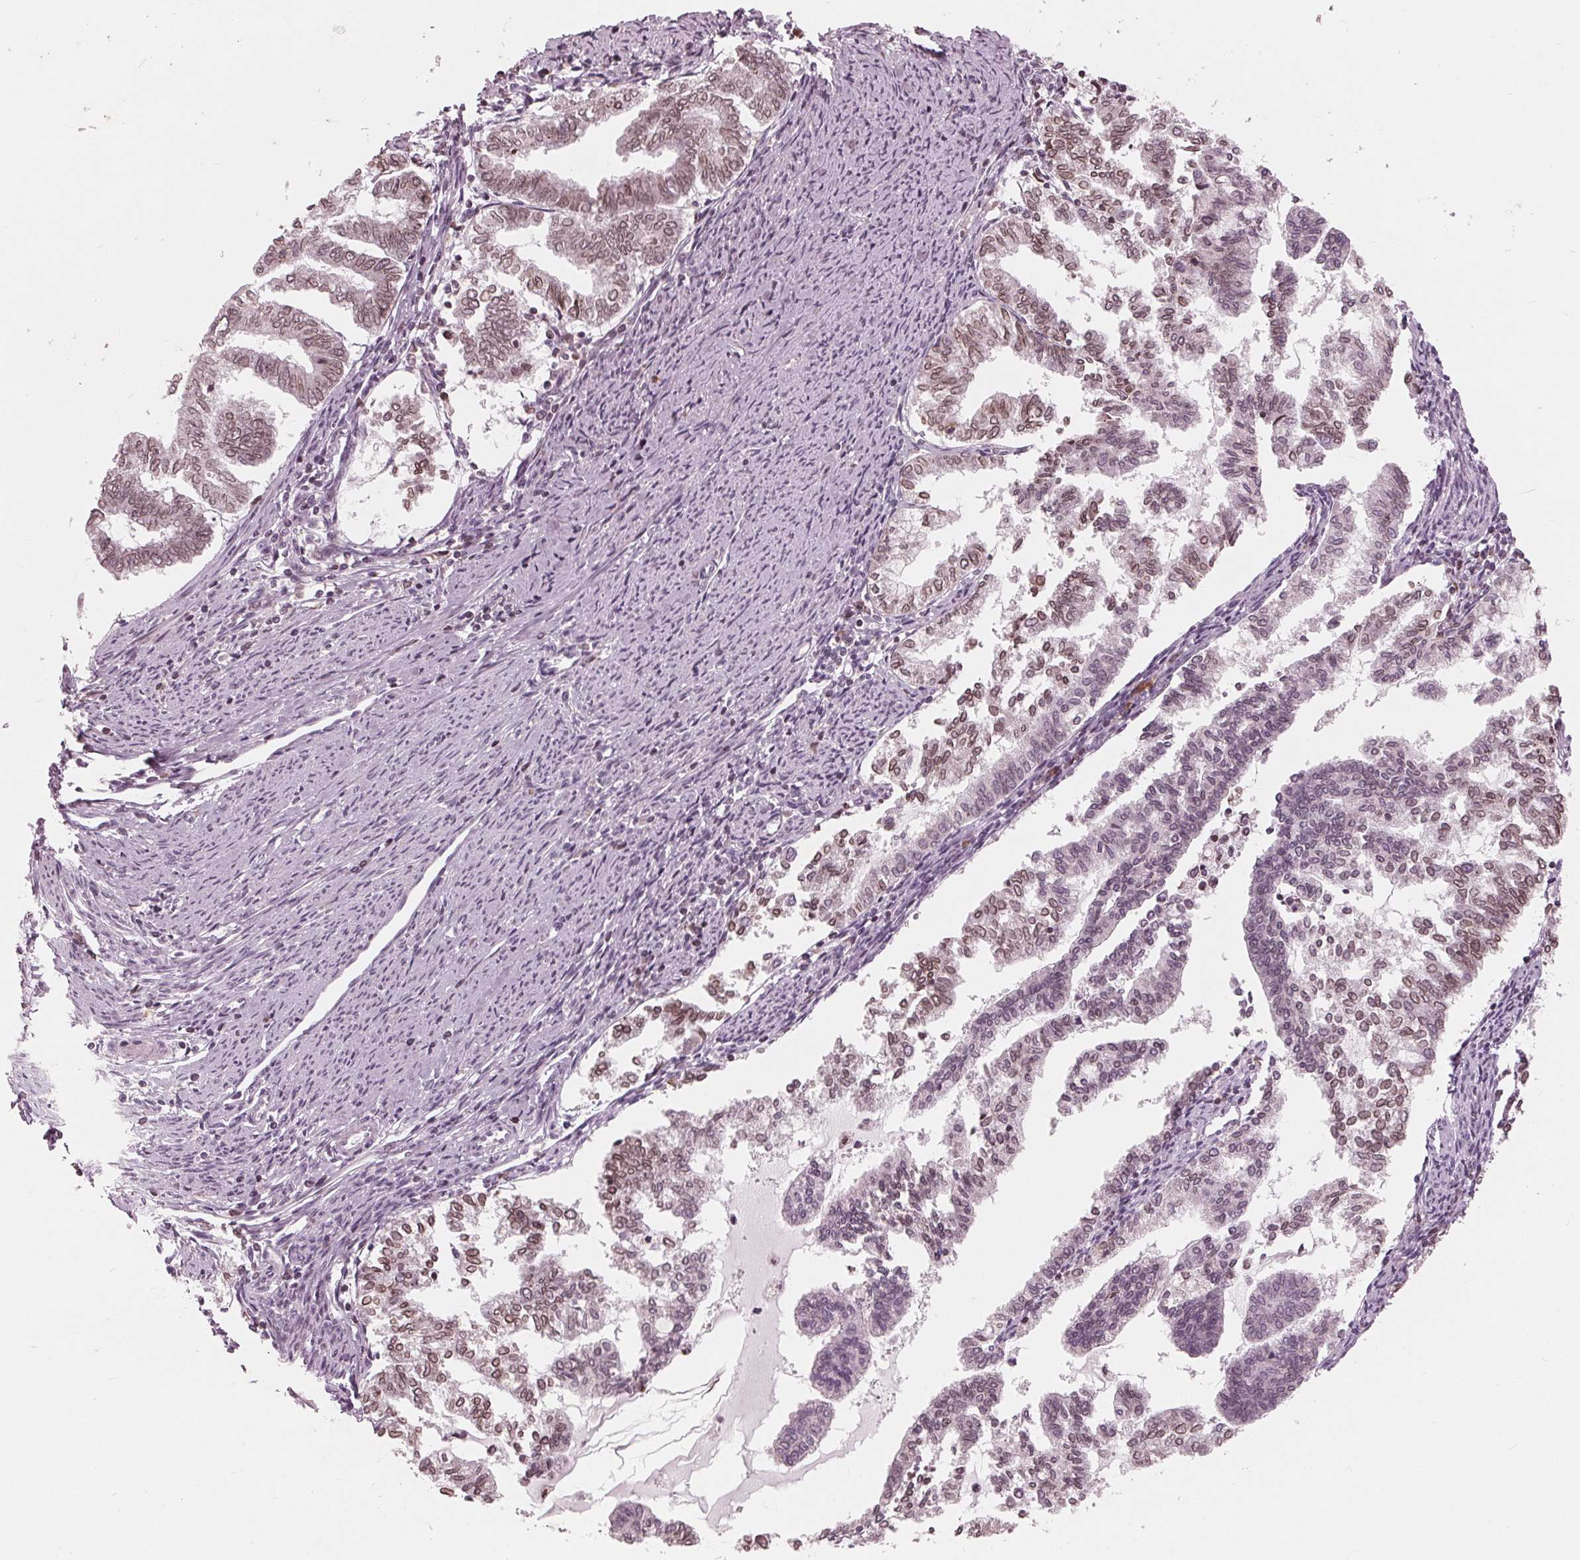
{"staining": {"intensity": "moderate", "quantity": ">75%", "location": "cytoplasmic/membranous,nuclear"}, "tissue": "endometrial cancer", "cell_type": "Tumor cells", "image_type": "cancer", "snomed": [{"axis": "morphology", "description": "Adenocarcinoma, NOS"}, {"axis": "topography", "description": "Endometrium"}], "caption": "Adenocarcinoma (endometrial) stained with a brown dye reveals moderate cytoplasmic/membranous and nuclear positive staining in about >75% of tumor cells.", "gene": "NUP210", "patient": {"sex": "female", "age": 79}}